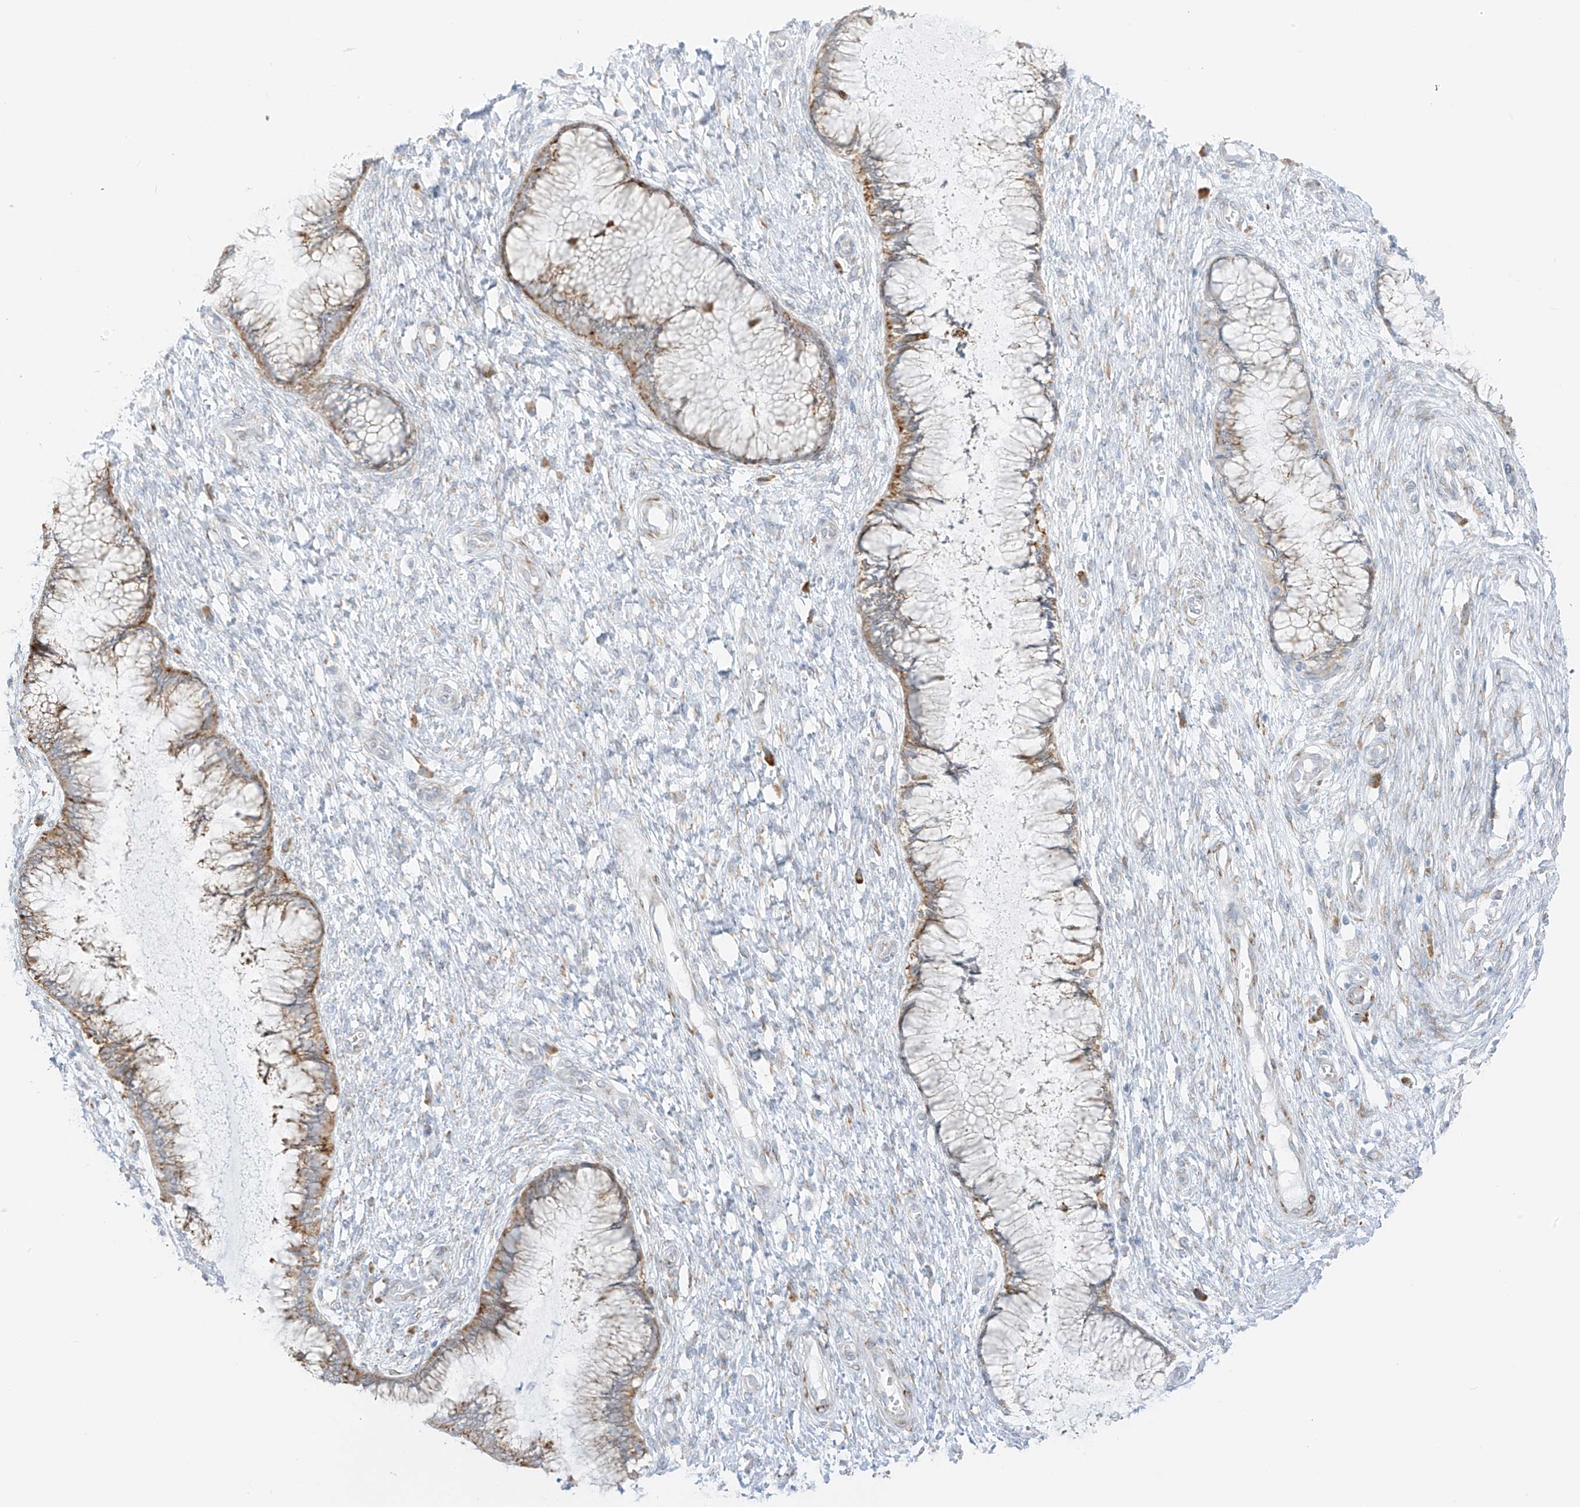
{"staining": {"intensity": "weak", "quantity": "25%-75%", "location": "cytoplasmic/membranous"}, "tissue": "cervix", "cell_type": "Glandular cells", "image_type": "normal", "snomed": [{"axis": "morphology", "description": "Normal tissue, NOS"}, {"axis": "topography", "description": "Cervix"}], "caption": "Immunohistochemistry photomicrograph of unremarkable cervix: human cervix stained using IHC exhibits low levels of weak protein expression localized specifically in the cytoplasmic/membranous of glandular cells, appearing as a cytoplasmic/membranous brown color.", "gene": "LRRC59", "patient": {"sex": "female", "age": 55}}